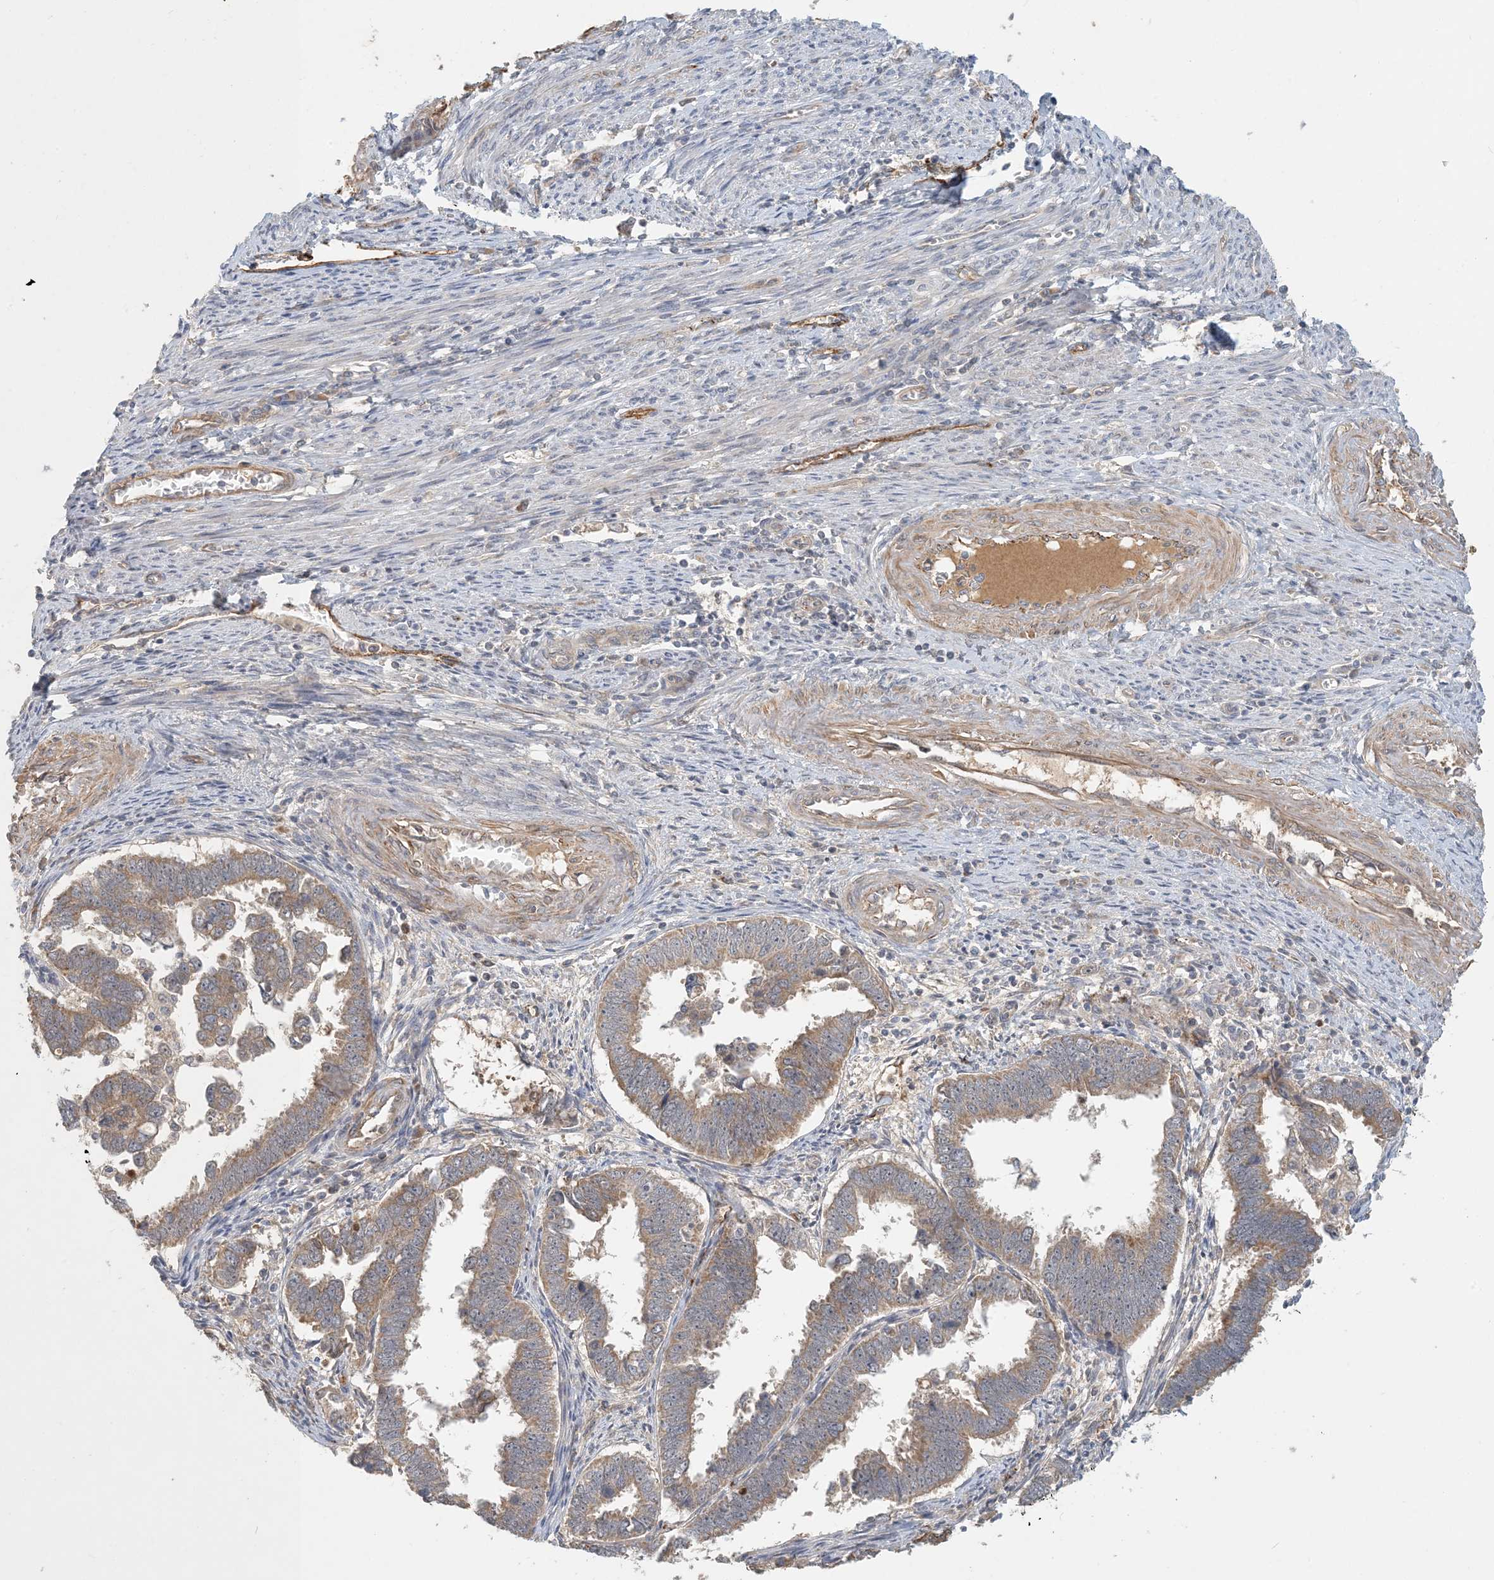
{"staining": {"intensity": "moderate", "quantity": ">75%", "location": "cytoplasmic/membranous"}, "tissue": "endometrial cancer", "cell_type": "Tumor cells", "image_type": "cancer", "snomed": [{"axis": "morphology", "description": "Adenocarcinoma, NOS"}, {"axis": "topography", "description": "Endometrium"}], "caption": "Immunohistochemical staining of human endometrial cancer shows medium levels of moderate cytoplasmic/membranous expression in approximately >75% of tumor cells.", "gene": "ZBTB3", "patient": {"sex": "female", "age": 75}}